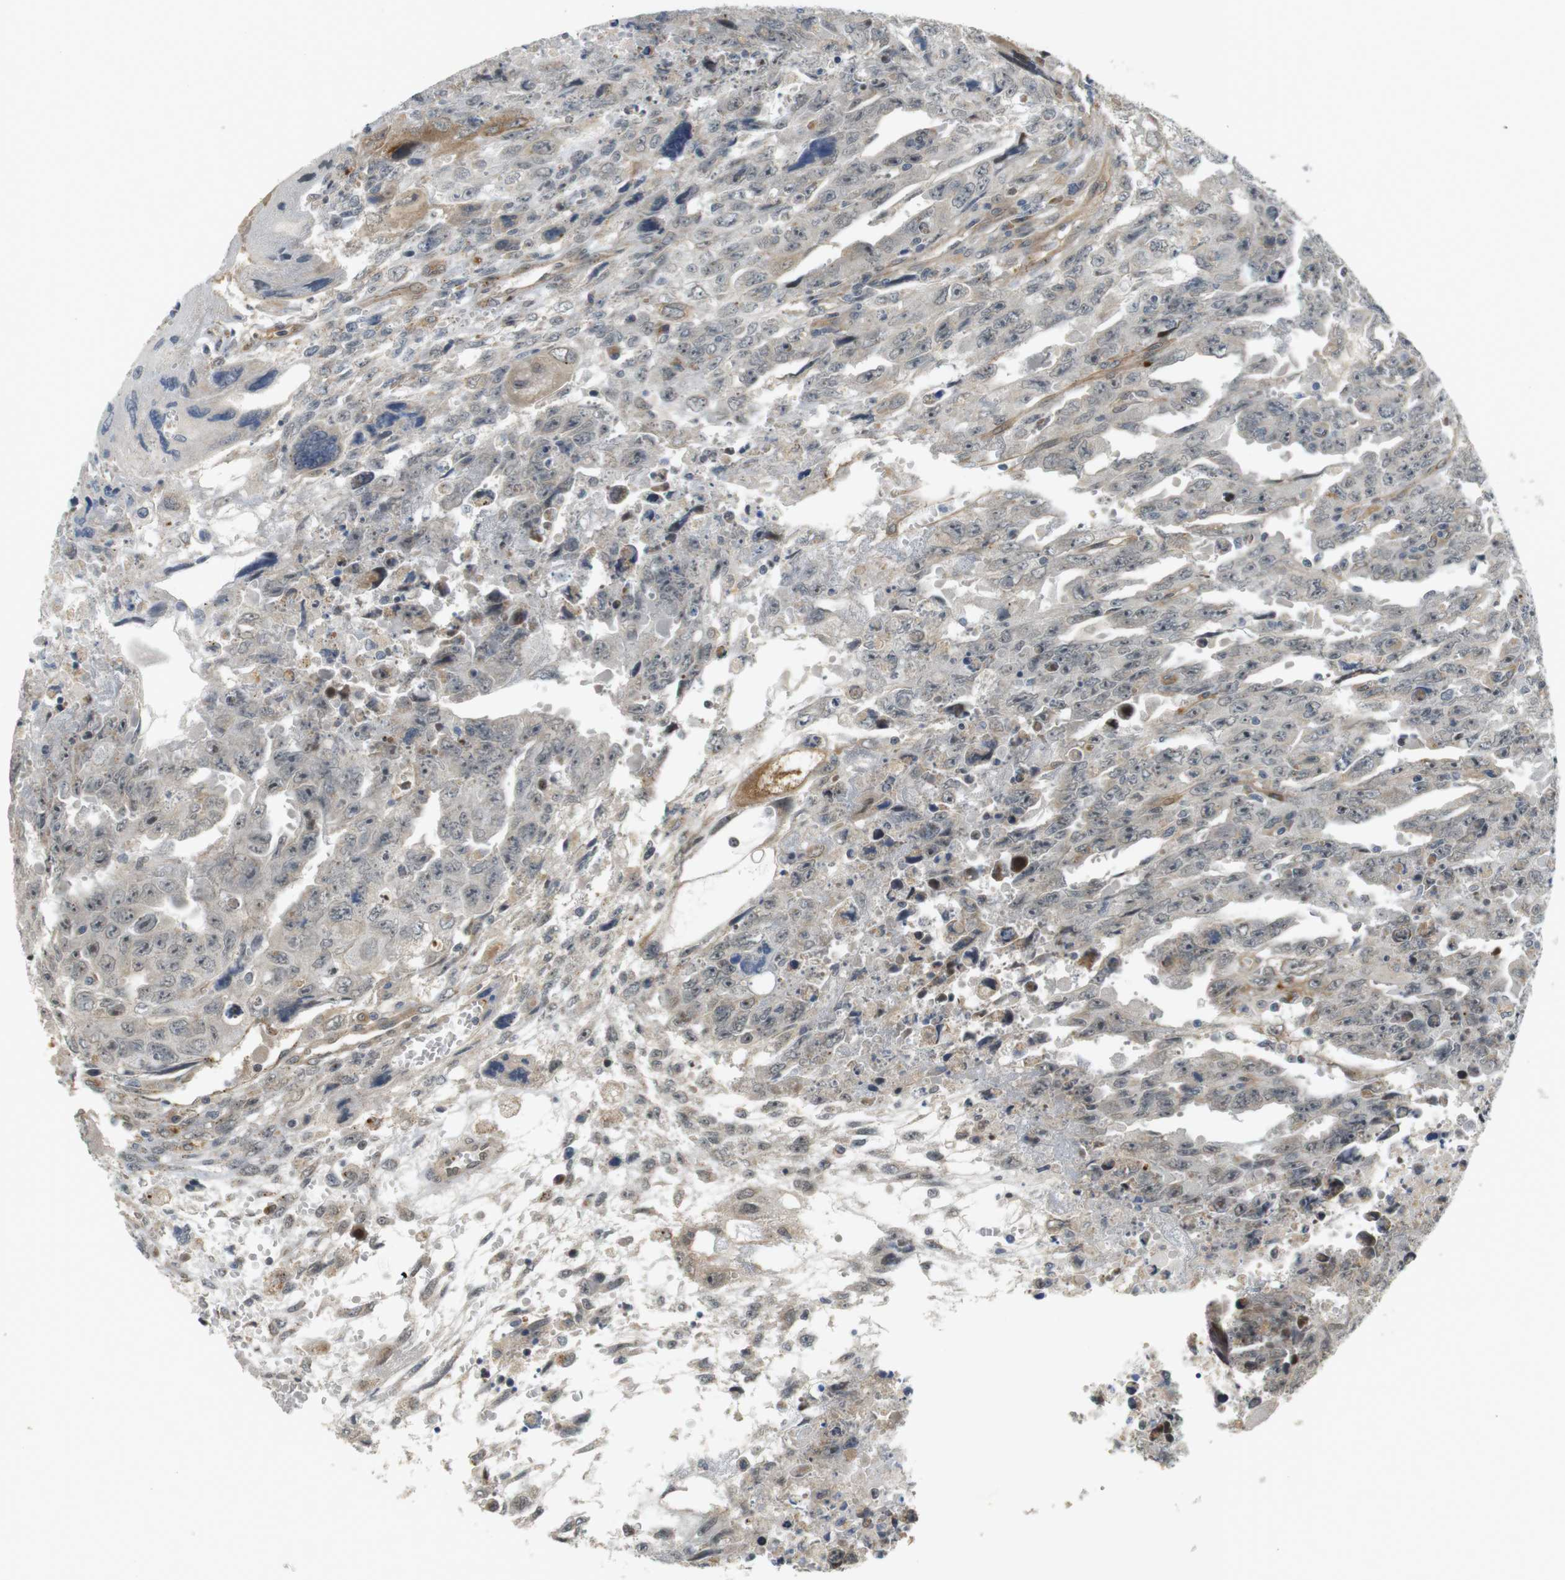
{"staining": {"intensity": "negative", "quantity": "none", "location": "none"}, "tissue": "testis cancer", "cell_type": "Tumor cells", "image_type": "cancer", "snomed": [{"axis": "morphology", "description": "Carcinoma, Embryonal, NOS"}, {"axis": "topography", "description": "Testis"}], "caption": "This is a photomicrograph of immunohistochemistry (IHC) staining of embryonal carcinoma (testis), which shows no staining in tumor cells.", "gene": "TSPAN9", "patient": {"sex": "male", "age": 28}}